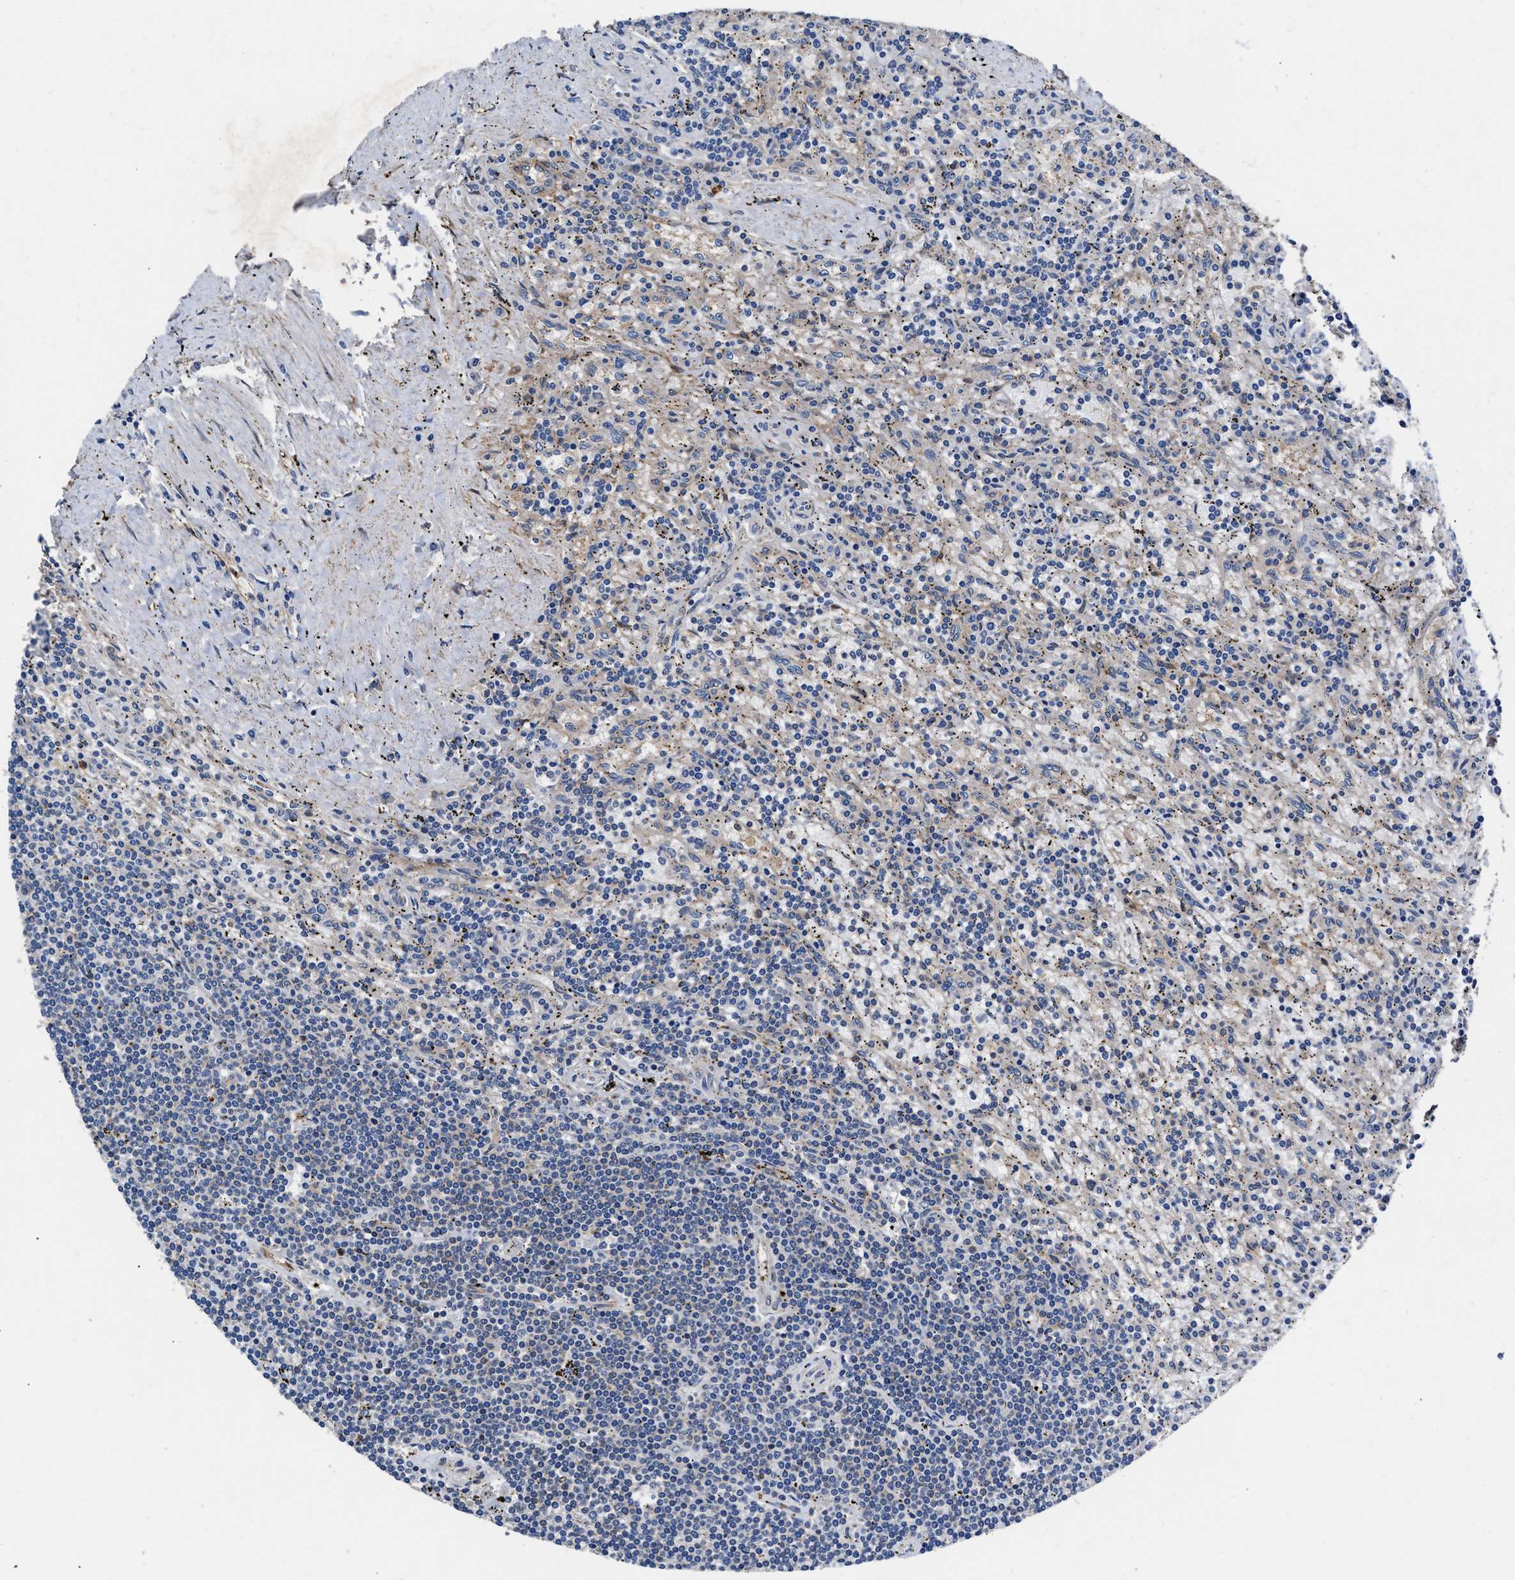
{"staining": {"intensity": "negative", "quantity": "none", "location": "none"}, "tissue": "lymphoma", "cell_type": "Tumor cells", "image_type": "cancer", "snomed": [{"axis": "morphology", "description": "Malignant lymphoma, non-Hodgkin's type, Low grade"}, {"axis": "topography", "description": "Spleen"}], "caption": "IHC of lymphoma shows no positivity in tumor cells.", "gene": "SH3GL1", "patient": {"sex": "male", "age": 76}}